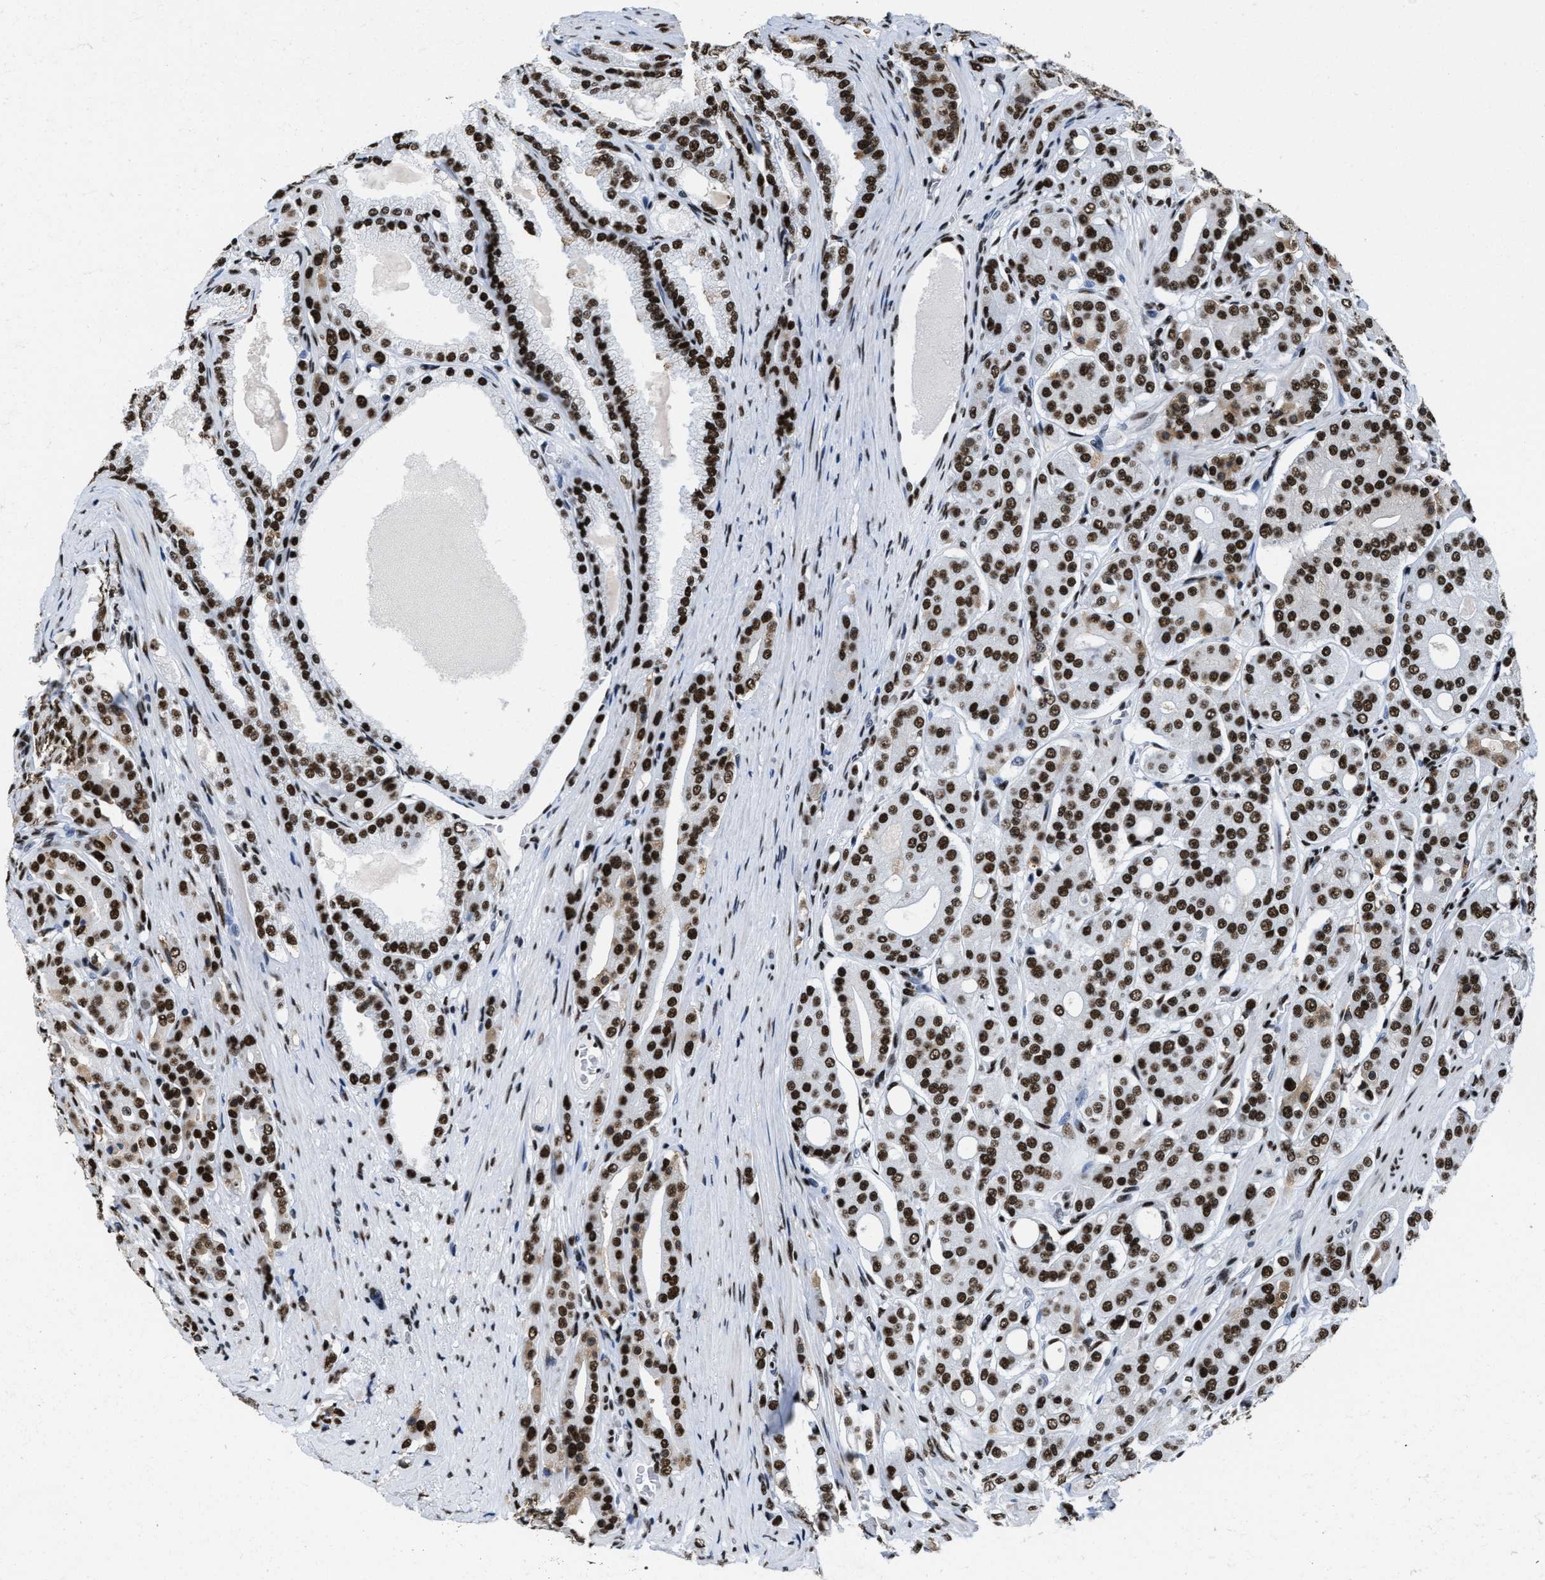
{"staining": {"intensity": "strong", "quantity": ">75%", "location": "nuclear"}, "tissue": "prostate cancer", "cell_type": "Tumor cells", "image_type": "cancer", "snomed": [{"axis": "morphology", "description": "Adenocarcinoma, High grade"}, {"axis": "topography", "description": "Prostate"}], "caption": "High-grade adenocarcinoma (prostate) stained with DAB (3,3'-diaminobenzidine) immunohistochemistry demonstrates high levels of strong nuclear positivity in approximately >75% of tumor cells.", "gene": "SMARCC2", "patient": {"sex": "male", "age": 71}}